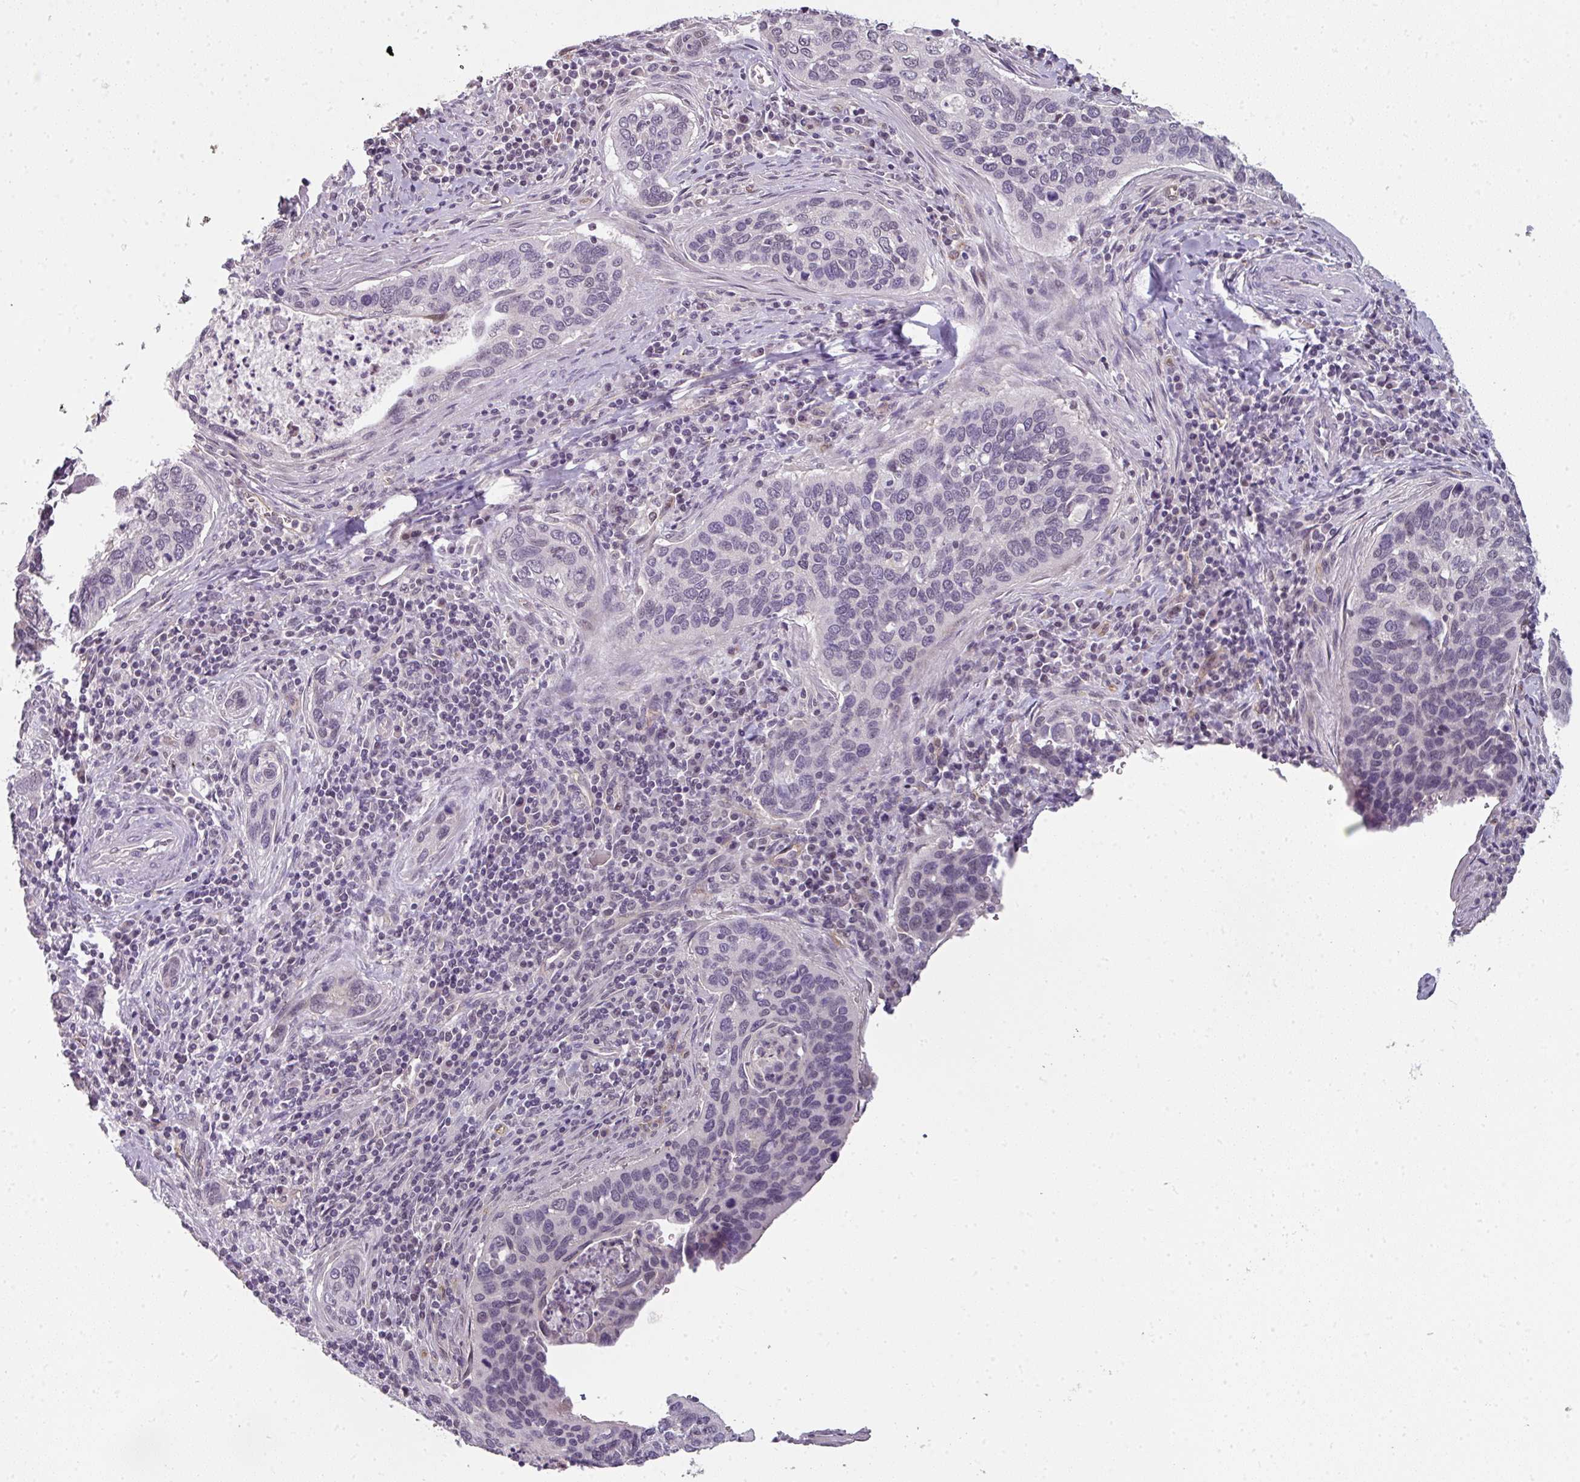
{"staining": {"intensity": "negative", "quantity": "none", "location": "none"}, "tissue": "cervical cancer", "cell_type": "Tumor cells", "image_type": "cancer", "snomed": [{"axis": "morphology", "description": "Squamous cell carcinoma, NOS"}, {"axis": "topography", "description": "Cervix"}], "caption": "A histopathology image of squamous cell carcinoma (cervical) stained for a protein displays no brown staining in tumor cells.", "gene": "C19orf33", "patient": {"sex": "female", "age": 53}}